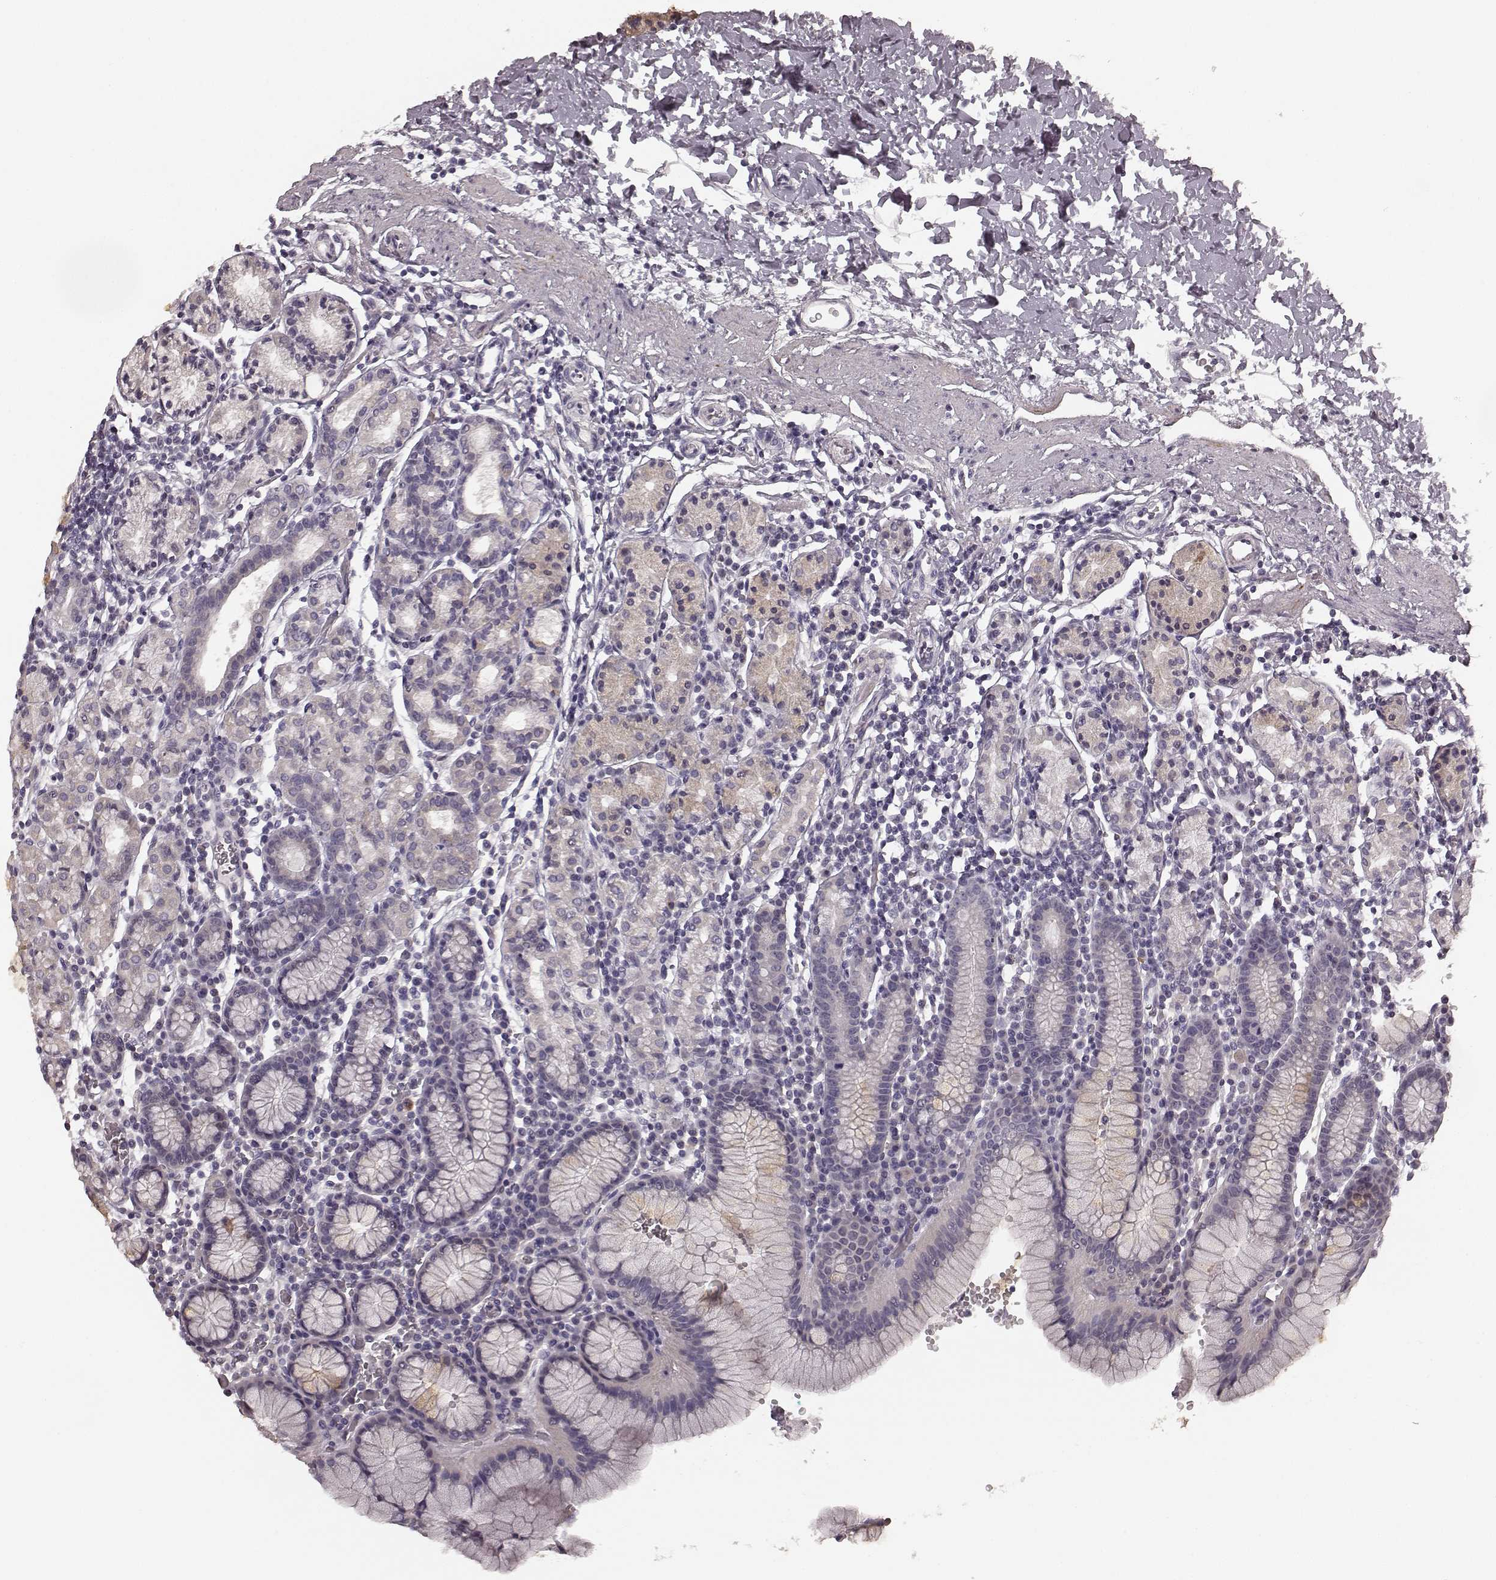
{"staining": {"intensity": "negative", "quantity": "none", "location": "none"}, "tissue": "stomach", "cell_type": "Glandular cells", "image_type": "normal", "snomed": [{"axis": "morphology", "description": "Normal tissue, NOS"}, {"axis": "topography", "description": "Stomach, upper"}, {"axis": "topography", "description": "Stomach"}], "caption": "Protein analysis of unremarkable stomach shows no significant positivity in glandular cells.", "gene": "RIT2", "patient": {"sex": "male", "age": 62}}